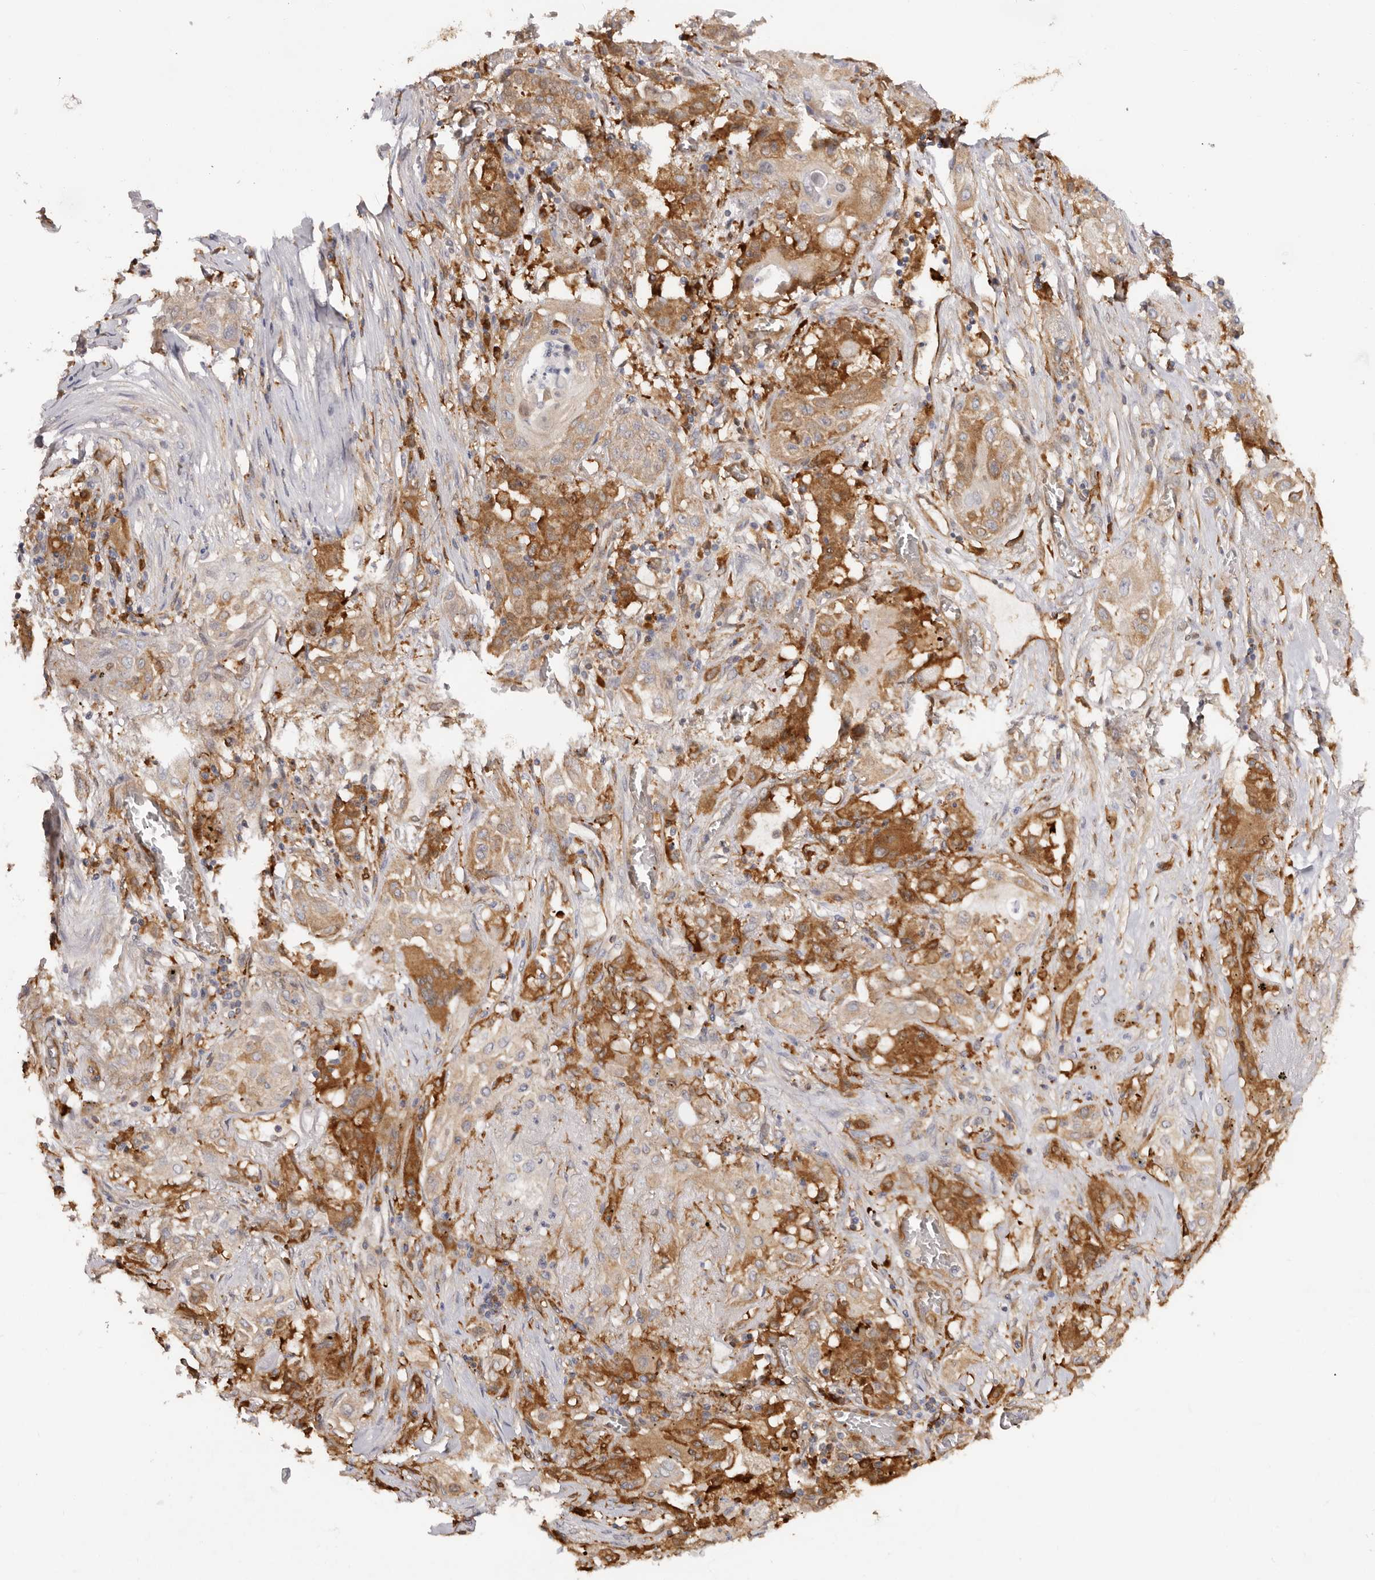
{"staining": {"intensity": "moderate", "quantity": ">75%", "location": "cytoplasmic/membranous"}, "tissue": "lung cancer", "cell_type": "Tumor cells", "image_type": "cancer", "snomed": [{"axis": "morphology", "description": "Squamous cell carcinoma, NOS"}, {"axis": "topography", "description": "Lung"}], "caption": "Tumor cells exhibit medium levels of moderate cytoplasmic/membranous positivity in approximately >75% of cells in lung cancer. (DAB IHC with brightfield microscopy, high magnification).", "gene": "LAP3", "patient": {"sex": "female", "age": 47}}